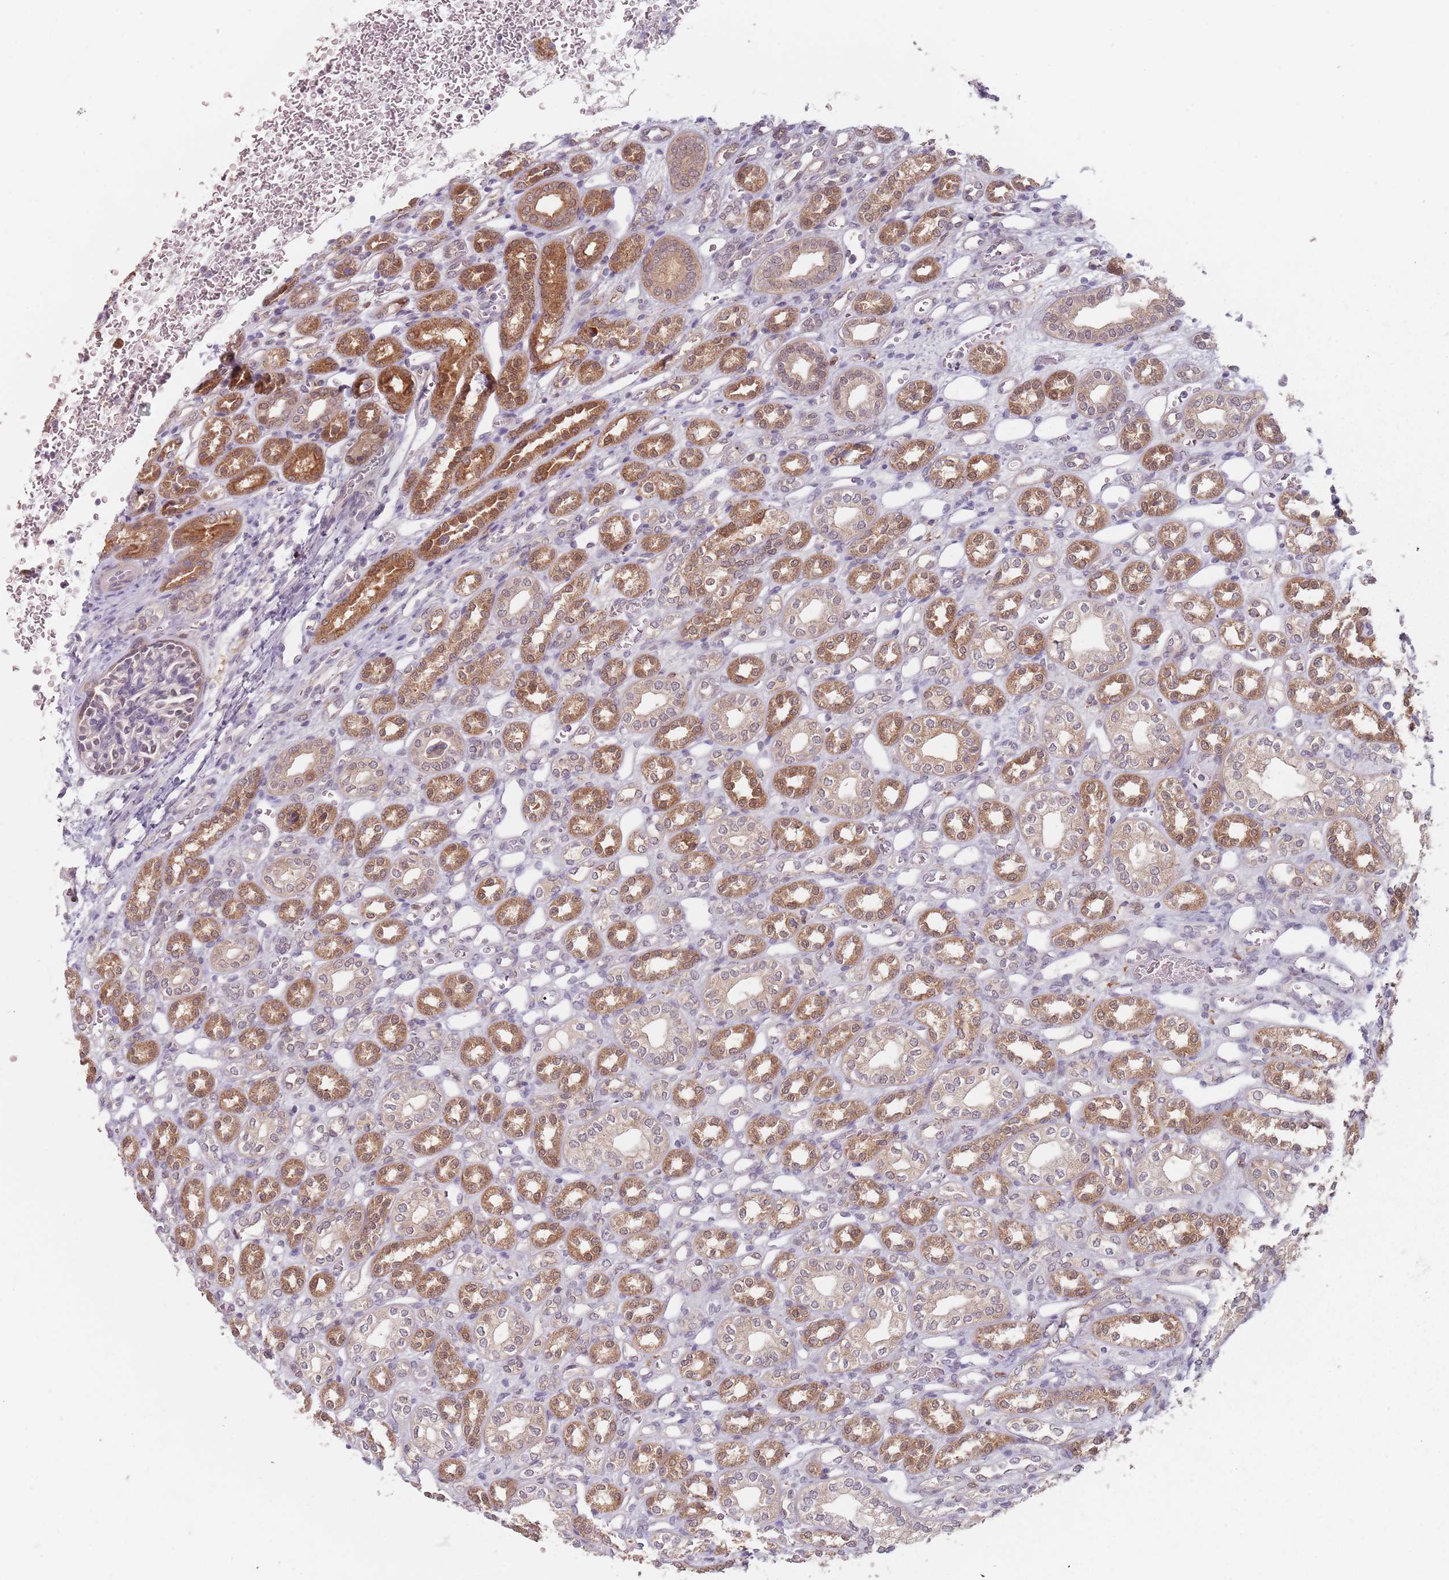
{"staining": {"intensity": "negative", "quantity": "none", "location": "none"}, "tissue": "kidney", "cell_type": "Cells in glomeruli", "image_type": "normal", "snomed": [{"axis": "morphology", "description": "Normal tissue, NOS"}, {"axis": "morphology", "description": "Neoplasm, malignant, NOS"}, {"axis": "topography", "description": "Kidney"}], "caption": "DAB immunohistochemical staining of unremarkable human kidney shows no significant staining in cells in glomeruli. The staining was performed using DAB (3,3'-diaminobenzidine) to visualize the protein expression in brown, while the nuclei were stained in blue with hematoxylin (Magnification: 20x).", "gene": "NAXE", "patient": {"sex": "female", "age": 1}}